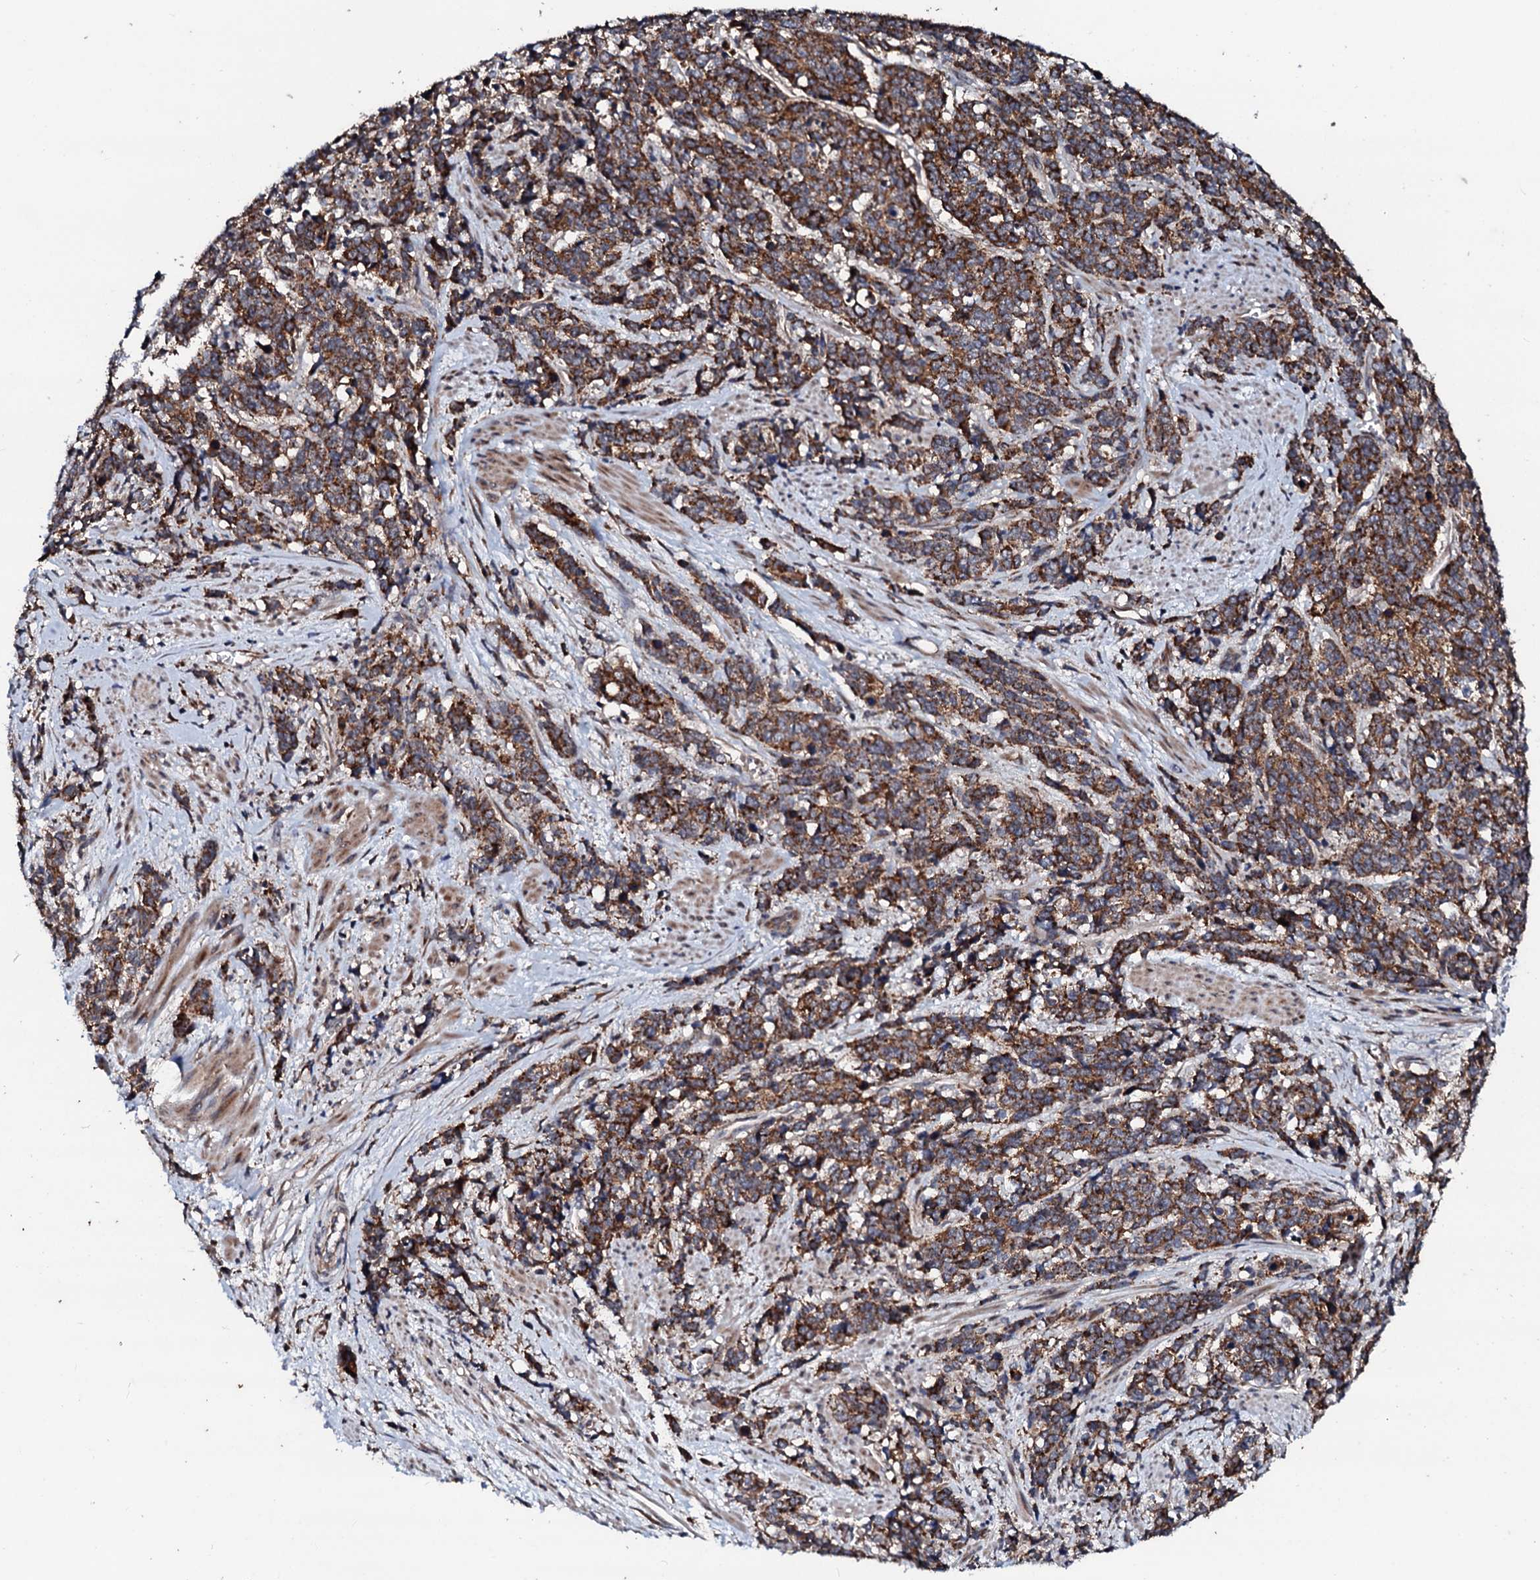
{"staining": {"intensity": "strong", "quantity": ">75%", "location": "cytoplasmic/membranous"}, "tissue": "cervical cancer", "cell_type": "Tumor cells", "image_type": "cancer", "snomed": [{"axis": "morphology", "description": "Squamous cell carcinoma, NOS"}, {"axis": "topography", "description": "Cervix"}], "caption": "The photomicrograph exhibits staining of cervical squamous cell carcinoma, revealing strong cytoplasmic/membranous protein staining (brown color) within tumor cells.", "gene": "SDHAF2", "patient": {"sex": "female", "age": 60}}